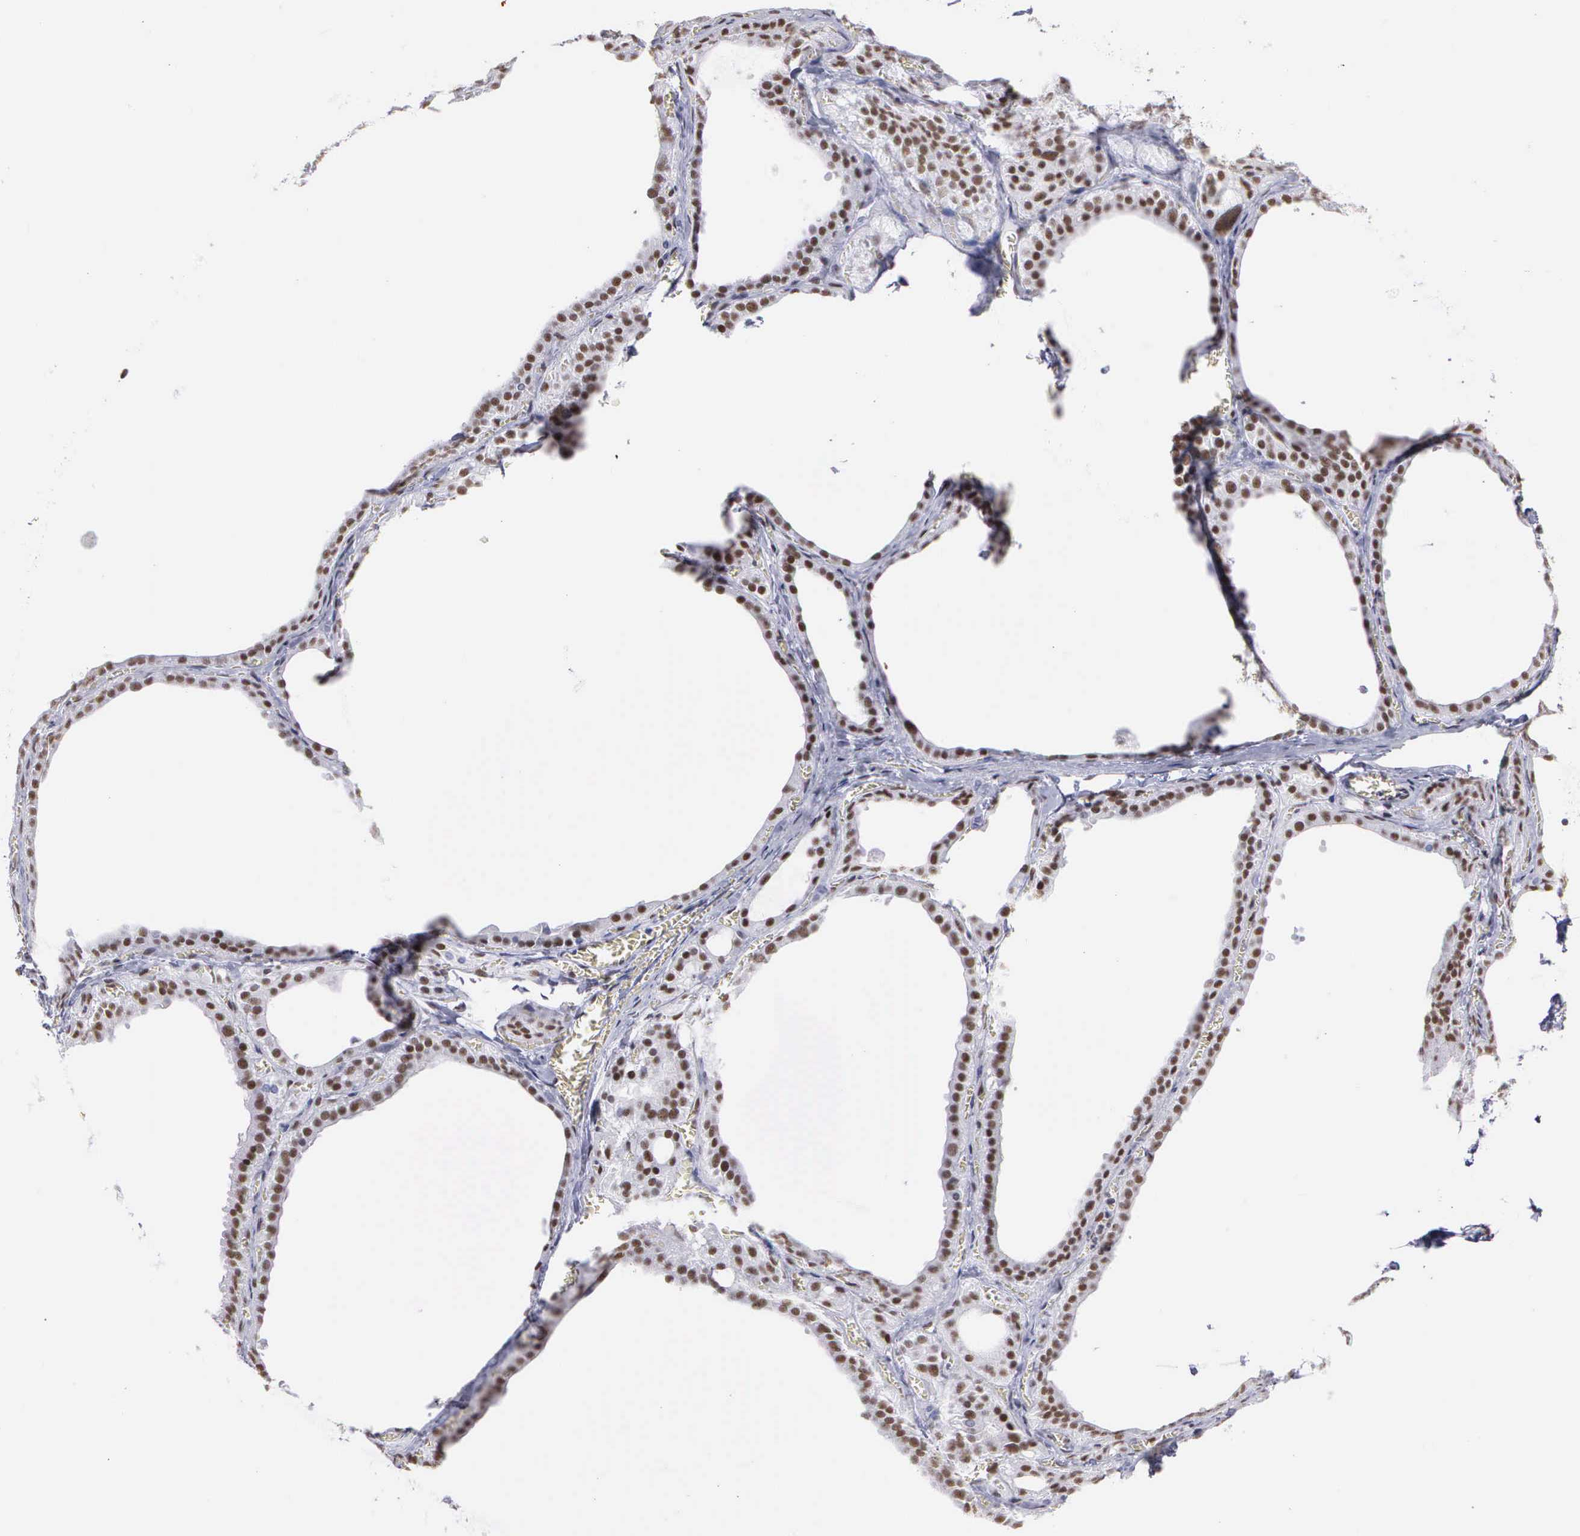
{"staining": {"intensity": "moderate", "quantity": ">75%", "location": "nuclear"}, "tissue": "thyroid gland", "cell_type": "Glandular cells", "image_type": "normal", "snomed": [{"axis": "morphology", "description": "Normal tissue, NOS"}, {"axis": "topography", "description": "Thyroid gland"}], "caption": "Protein staining exhibits moderate nuclear staining in approximately >75% of glandular cells in benign thyroid gland. The staining was performed using DAB to visualize the protein expression in brown, while the nuclei were stained in blue with hematoxylin (Magnification: 20x).", "gene": "CSTF2", "patient": {"sex": "female", "age": 55}}